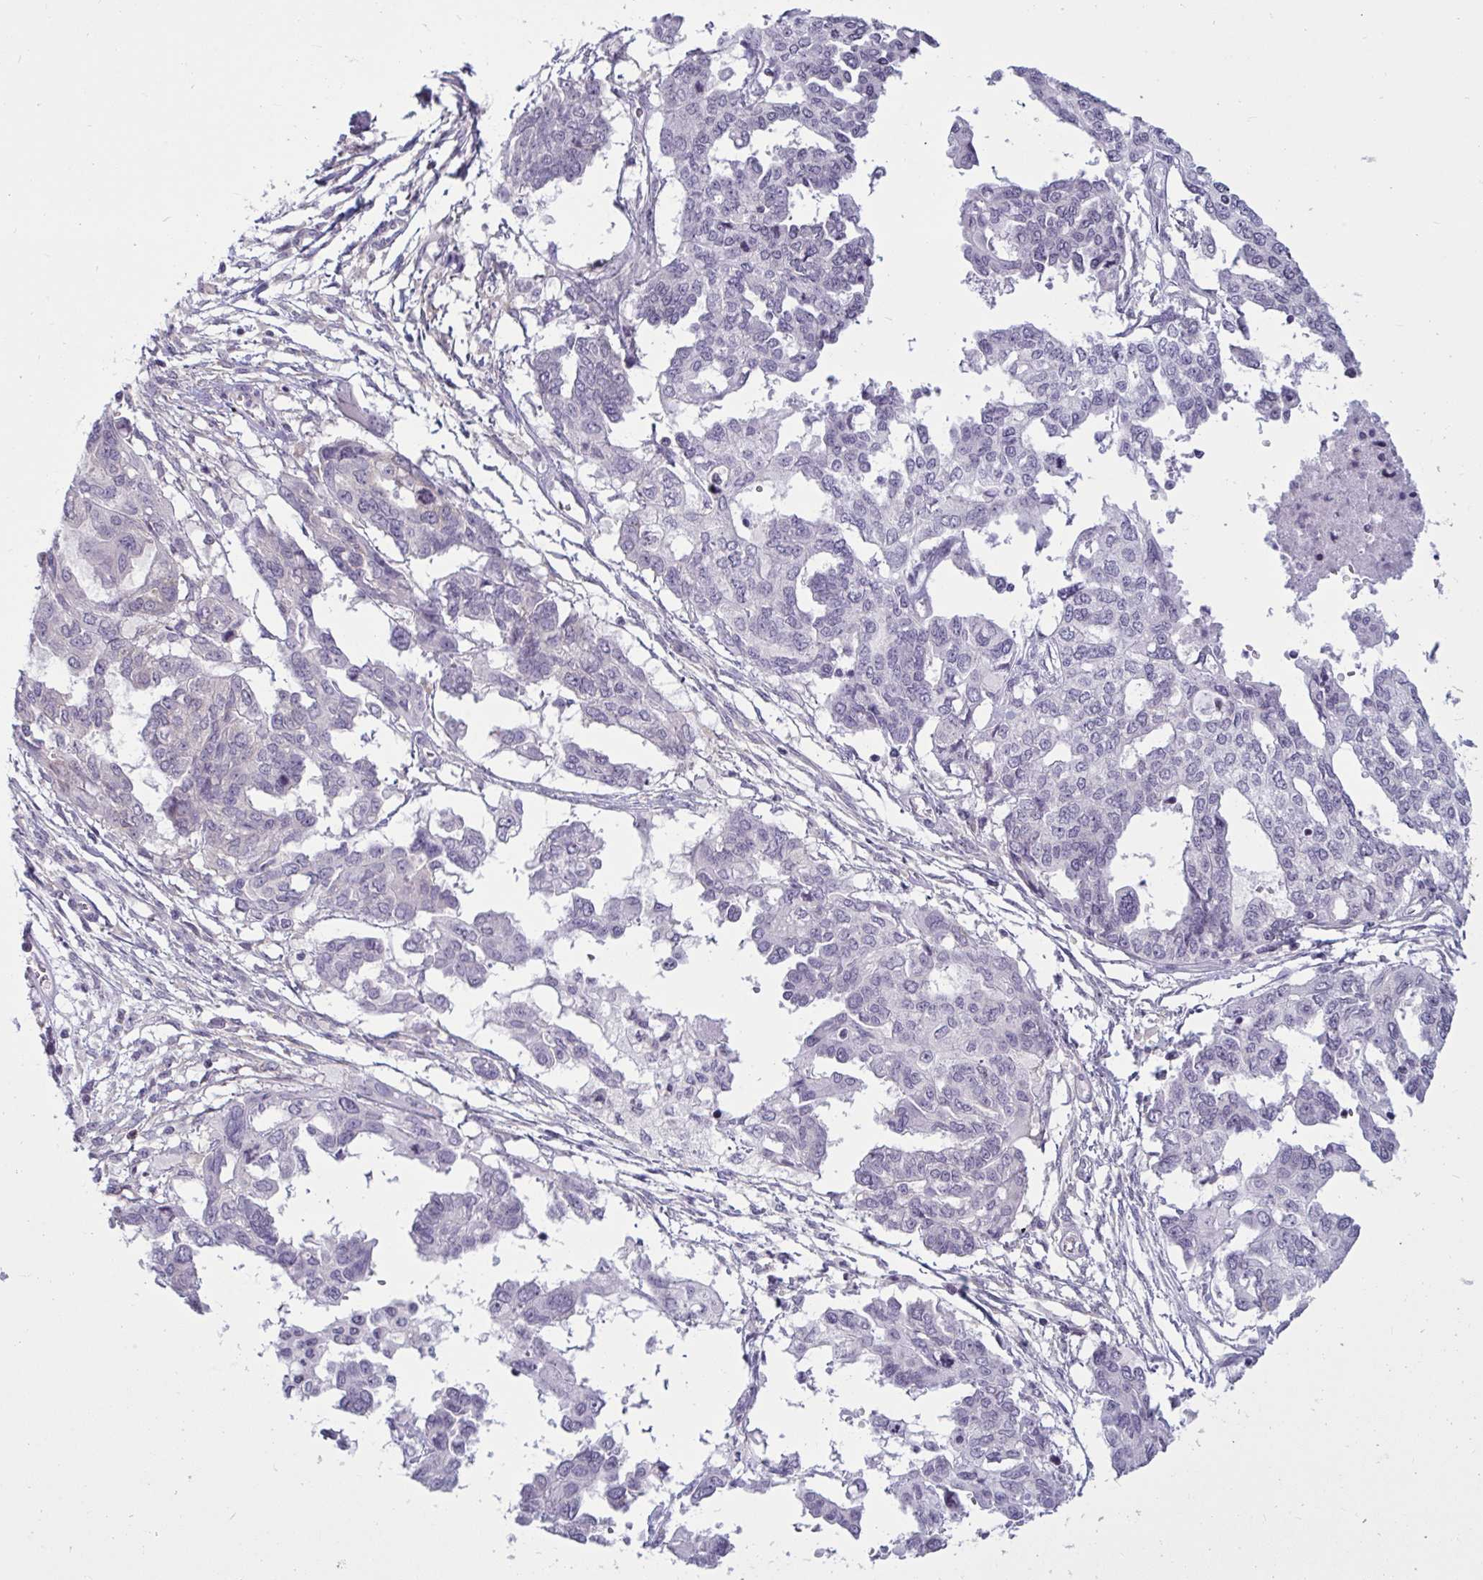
{"staining": {"intensity": "negative", "quantity": "none", "location": "none"}, "tissue": "ovarian cancer", "cell_type": "Tumor cells", "image_type": "cancer", "snomed": [{"axis": "morphology", "description": "Cystadenocarcinoma, serous, NOS"}, {"axis": "topography", "description": "Ovary"}], "caption": "Immunohistochemistry (IHC) of human ovarian cancer (serous cystadenocarcinoma) exhibits no staining in tumor cells.", "gene": "TBC1D4", "patient": {"sex": "female", "age": 53}}